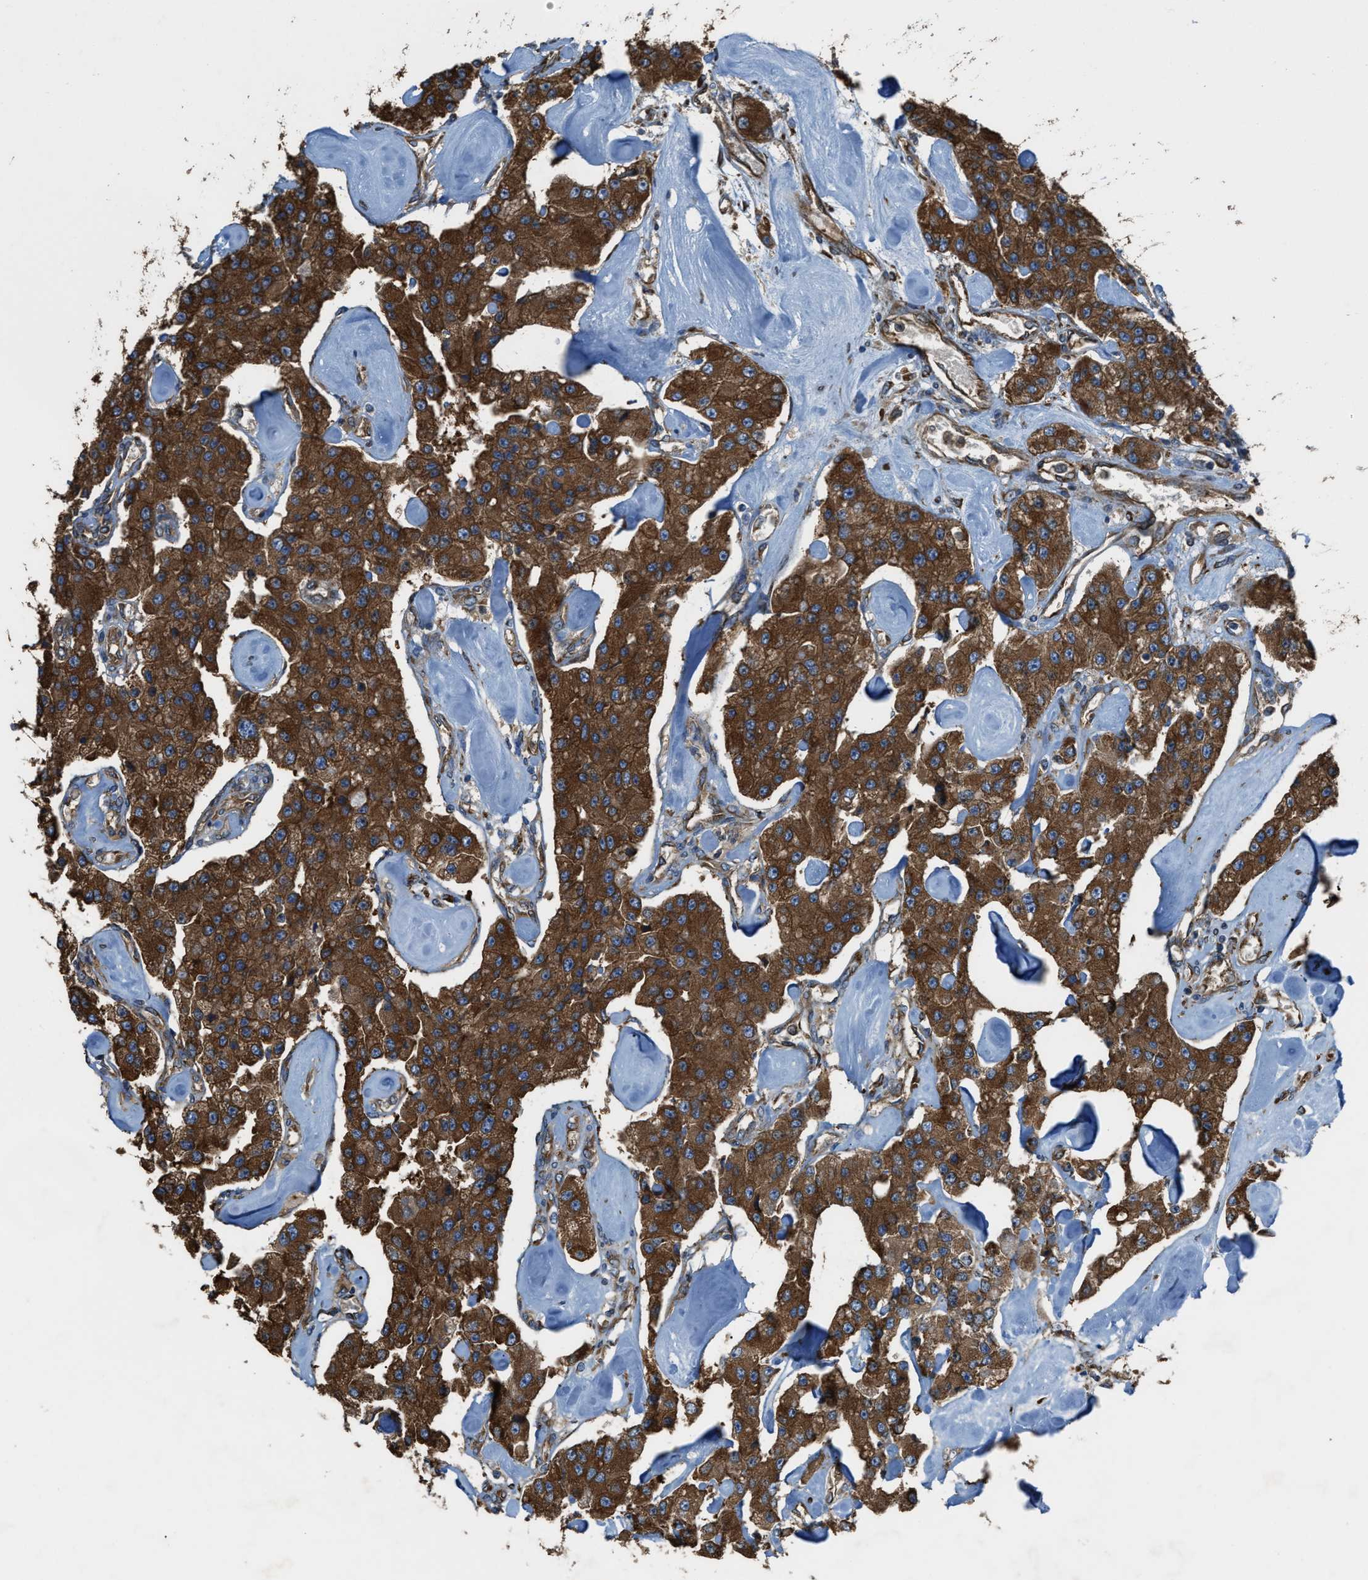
{"staining": {"intensity": "strong", "quantity": ">75%", "location": "cytoplasmic/membranous"}, "tissue": "carcinoid", "cell_type": "Tumor cells", "image_type": "cancer", "snomed": [{"axis": "morphology", "description": "Carcinoid, malignant, NOS"}, {"axis": "topography", "description": "Pancreas"}], "caption": "Brown immunohistochemical staining in human carcinoid exhibits strong cytoplasmic/membranous staining in approximately >75% of tumor cells.", "gene": "TRPC1", "patient": {"sex": "male", "age": 41}}